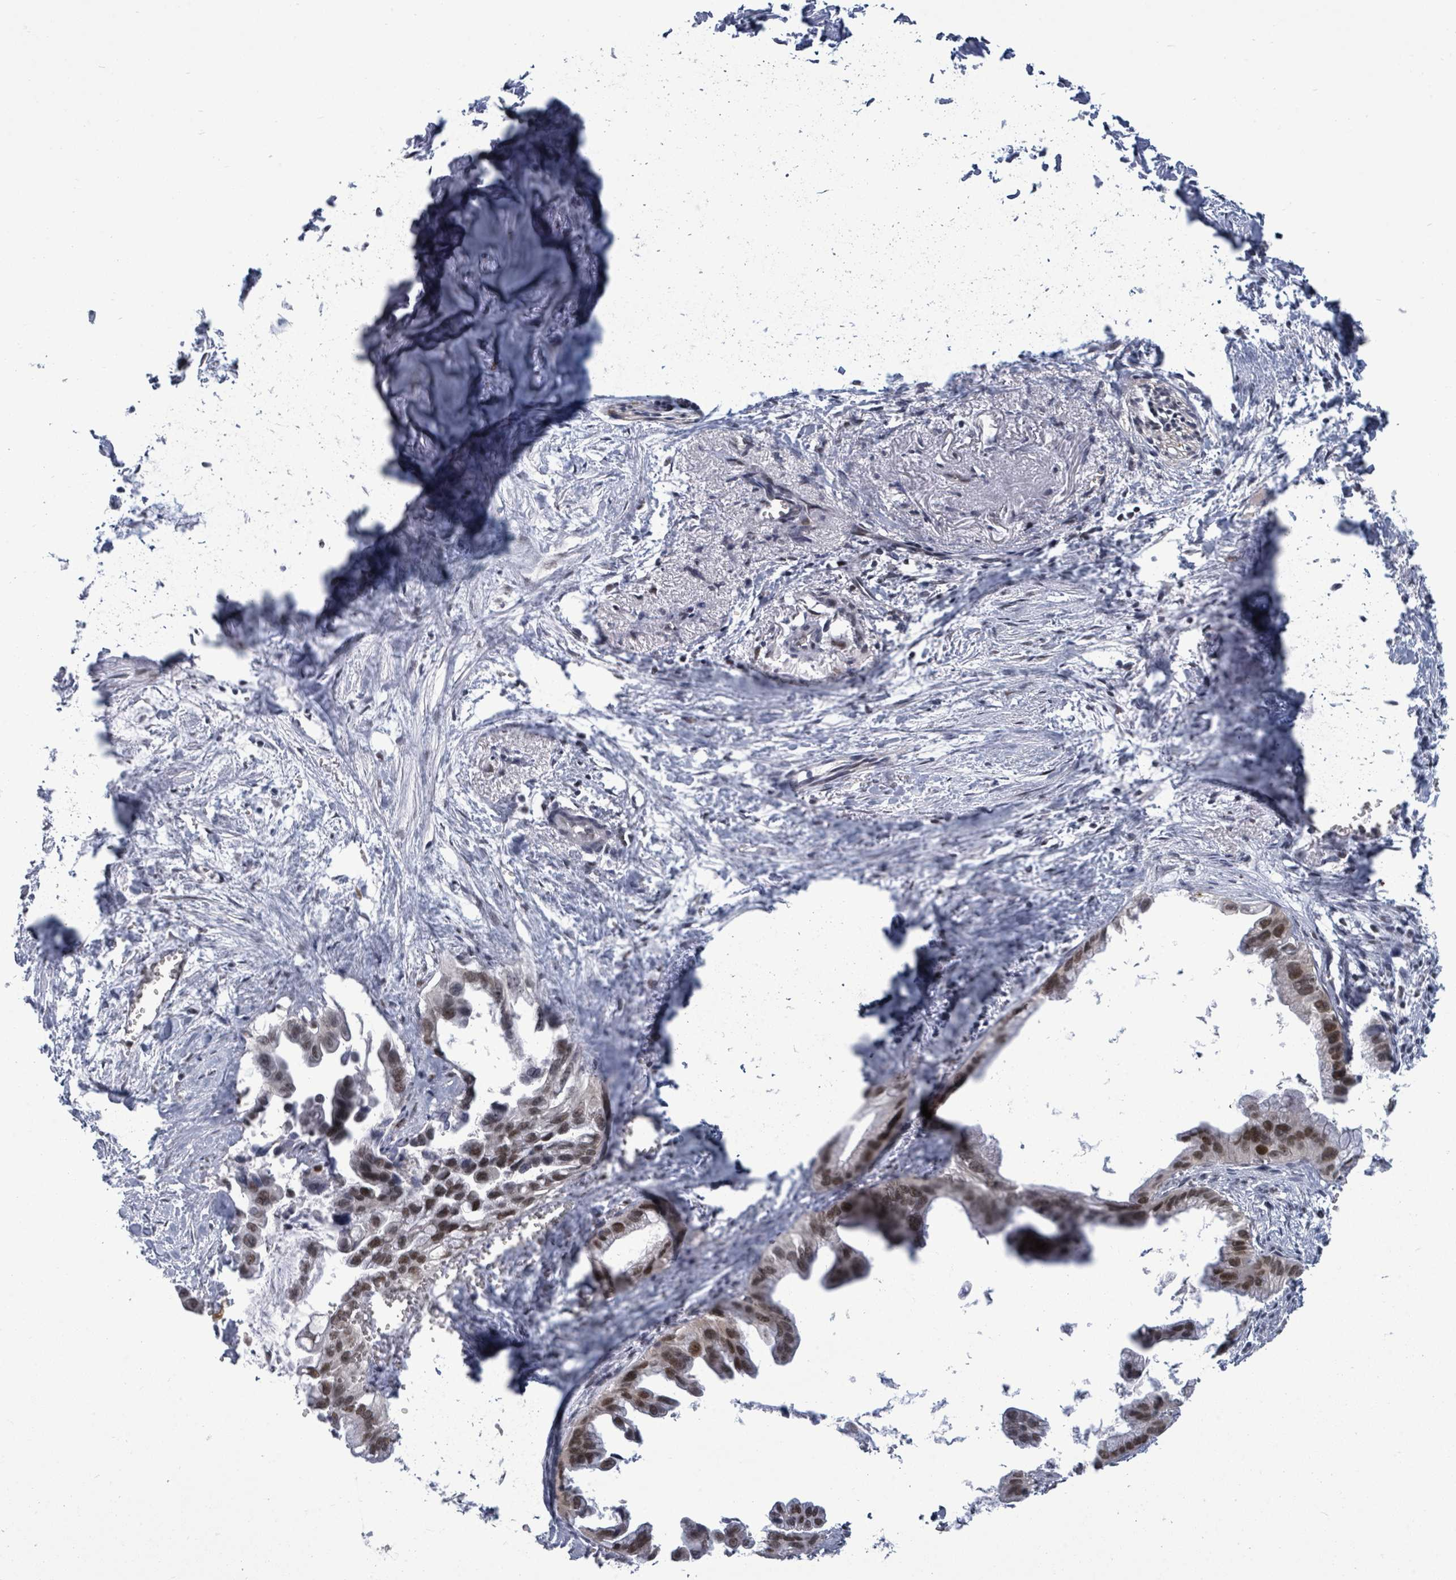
{"staining": {"intensity": "moderate", "quantity": ">75%", "location": "nuclear"}, "tissue": "pancreatic cancer", "cell_type": "Tumor cells", "image_type": "cancer", "snomed": [{"axis": "morphology", "description": "Adenocarcinoma, NOS"}, {"axis": "topography", "description": "Pancreas"}], "caption": "IHC photomicrograph of human pancreatic cancer (adenocarcinoma) stained for a protein (brown), which reveals medium levels of moderate nuclear positivity in approximately >75% of tumor cells.", "gene": "ERCC5", "patient": {"sex": "male", "age": 61}}